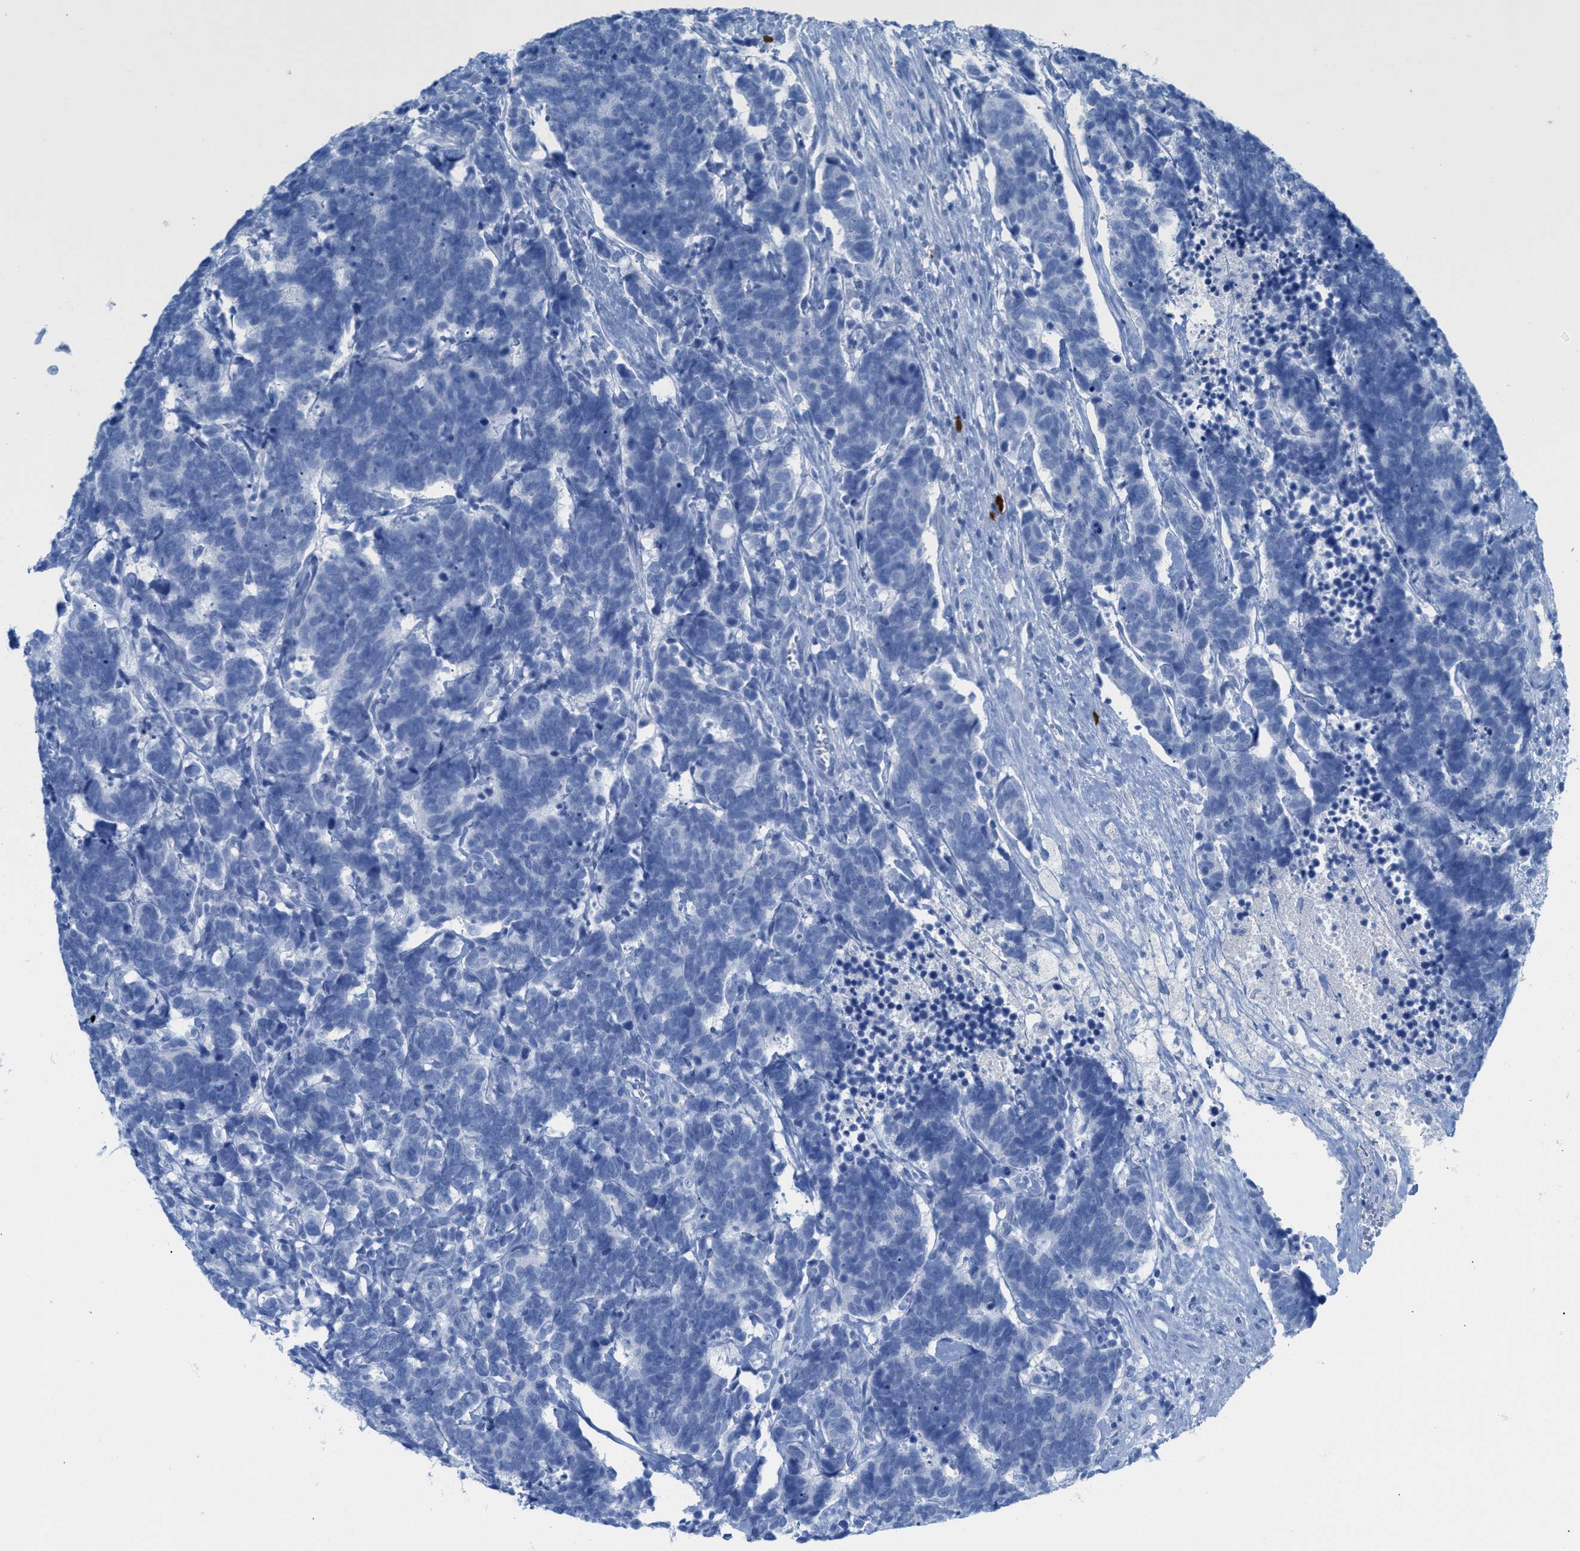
{"staining": {"intensity": "negative", "quantity": "none", "location": "none"}, "tissue": "carcinoid", "cell_type": "Tumor cells", "image_type": "cancer", "snomed": [{"axis": "morphology", "description": "Carcinoma, NOS"}, {"axis": "morphology", "description": "Carcinoid, malignant, NOS"}, {"axis": "topography", "description": "Urinary bladder"}], "caption": "IHC of carcinoma displays no staining in tumor cells.", "gene": "TCL1A", "patient": {"sex": "male", "age": 57}}